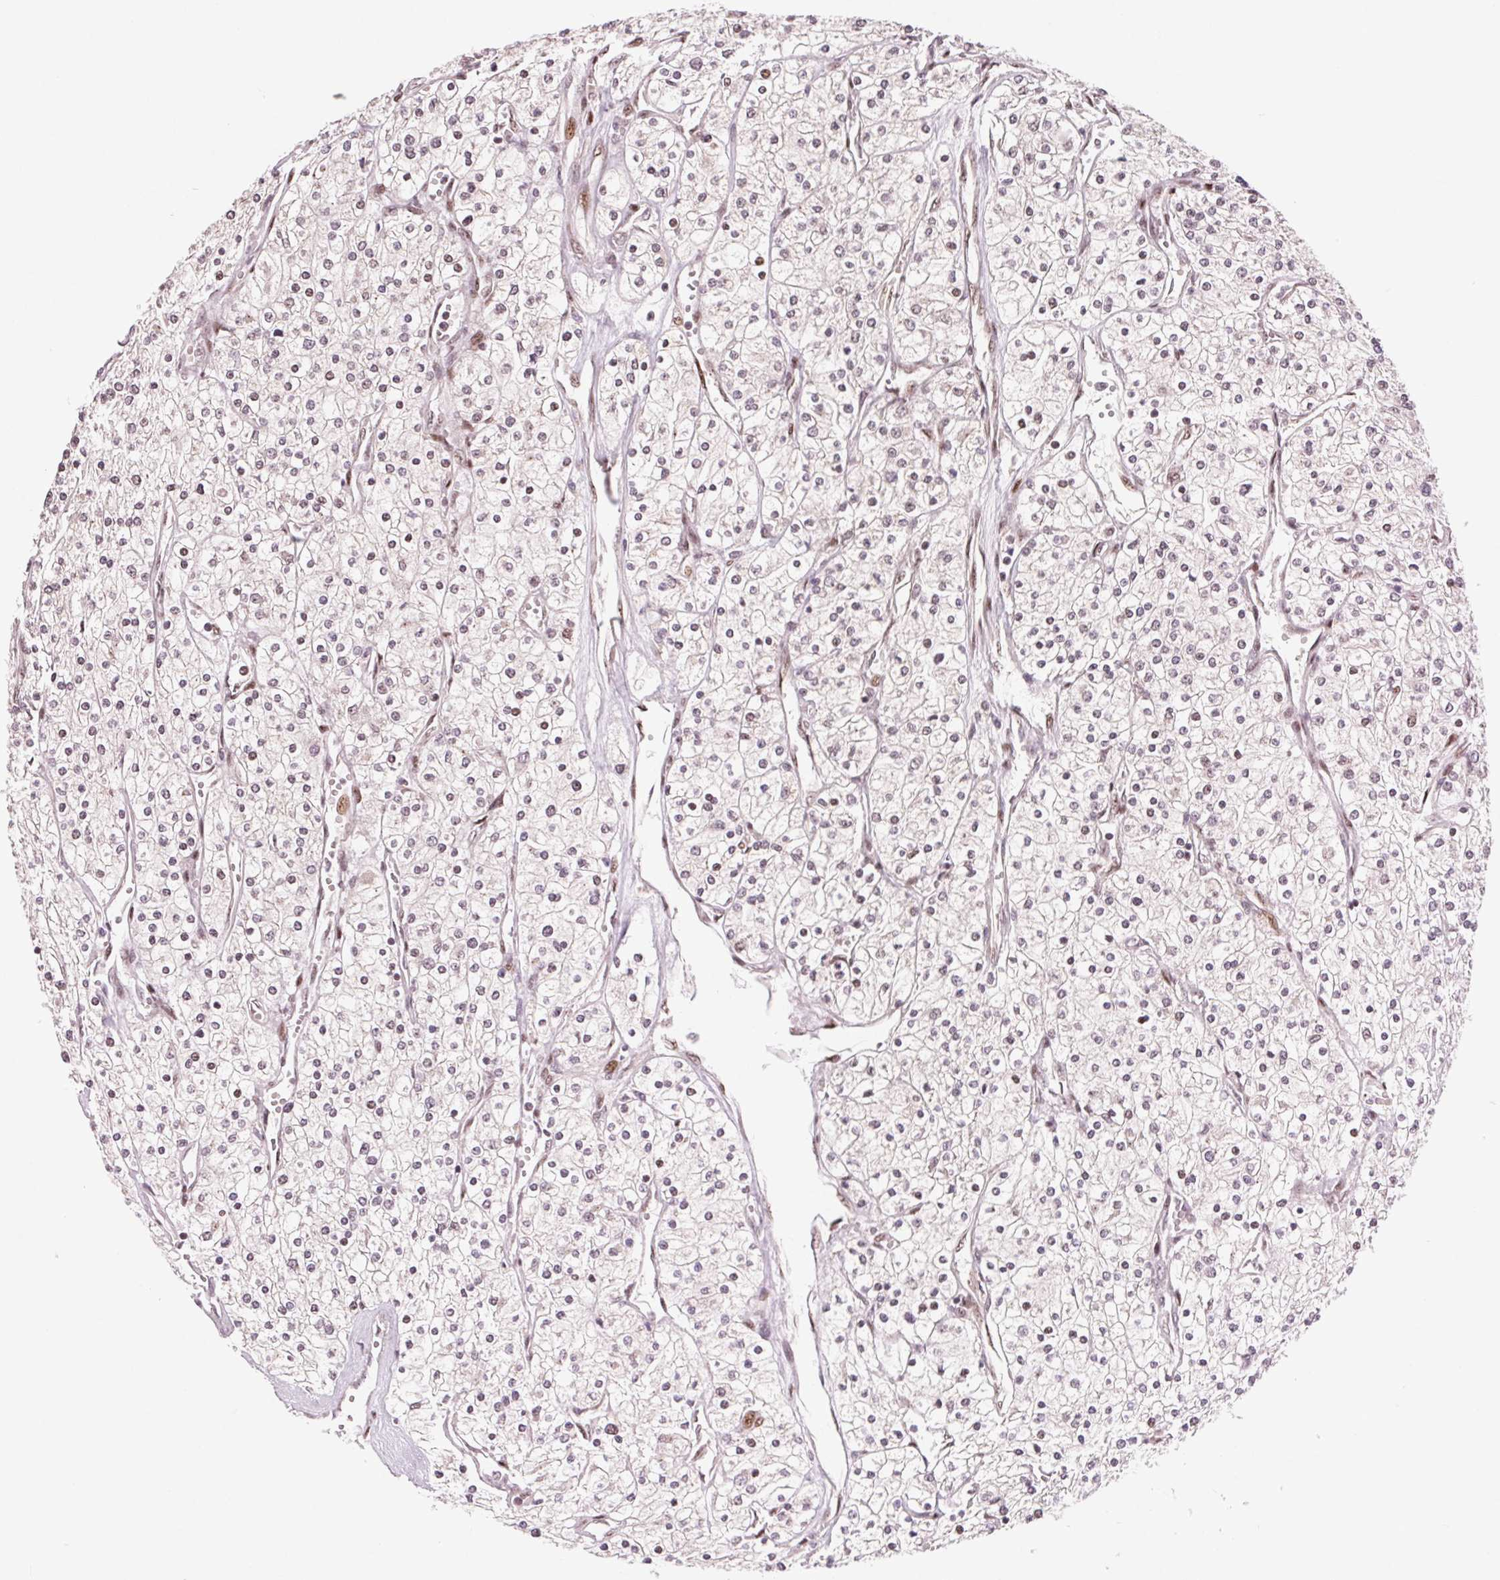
{"staining": {"intensity": "weak", "quantity": "<25%", "location": "nuclear"}, "tissue": "renal cancer", "cell_type": "Tumor cells", "image_type": "cancer", "snomed": [{"axis": "morphology", "description": "Adenocarcinoma, NOS"}, {"axis": "topography", "description": "Kidney"}], "caption": "High power microscopy histopathology image of an immunohistochemistry image of renal cancer, revealing no significant staining in tumor cells. (DAB immunohistochemistry visualized using brightfield microscopy, high magnification).", "gene": "RAD23A", "patient": {"sex": "male", "age": 80}}